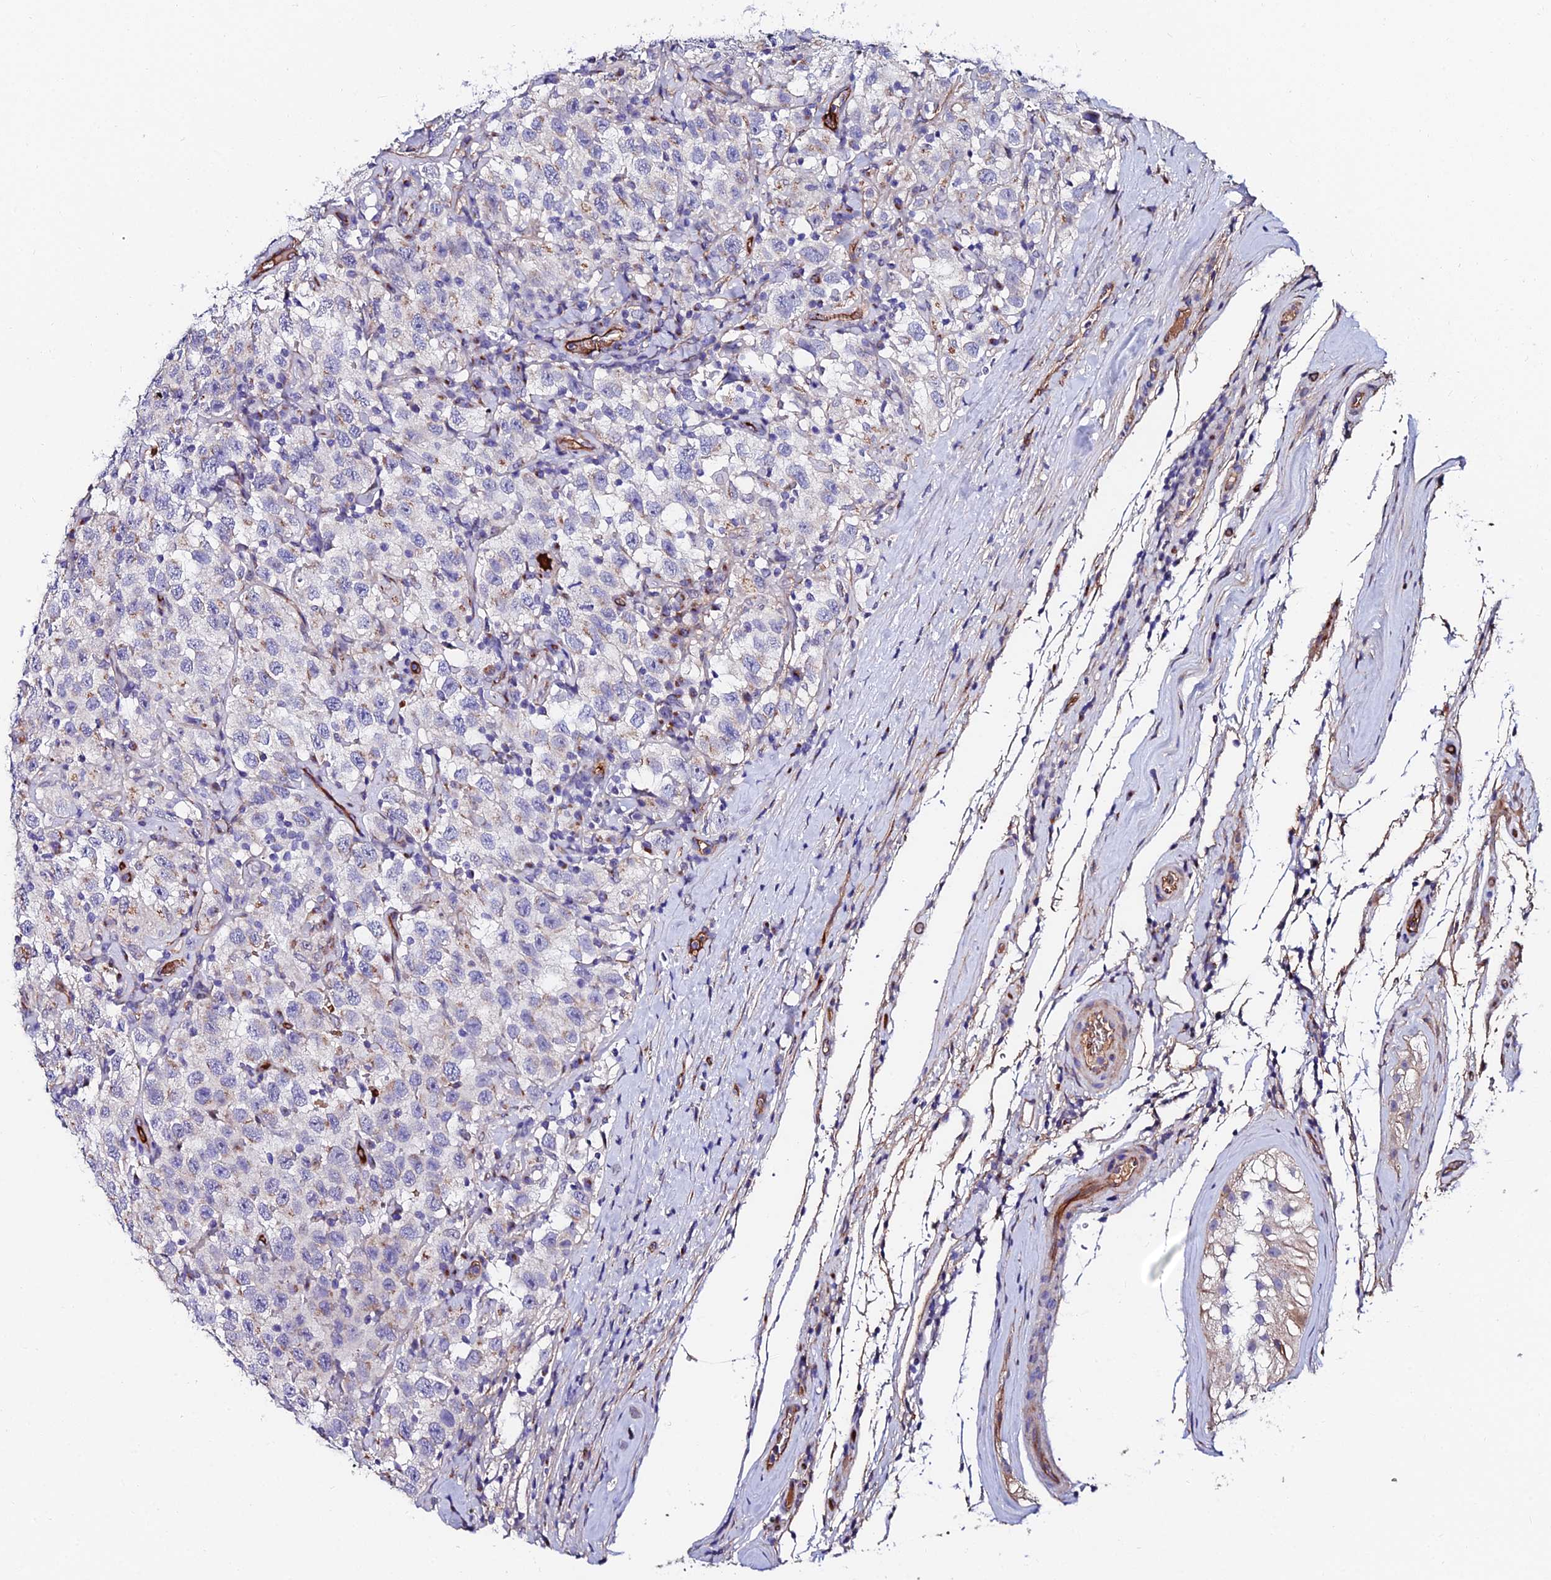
{"staining": {"intensity": "negative", "quantity": "none", "location": "none"}, "tissue": "testis cancer", "cell_type": "Tumor cells", "image_type": "cancer", "snomed": [{"axis": "morphology", "description": "Seminoma, NOS"}, {"axis": "topography", "description": "Testis"}], "caption": "Testis seminoma was stained to show a protein in brown. There is no significant positivity in tumor cells.", "gene": "ADGRF3", "patient": {"sex": "male", "age": 41}}